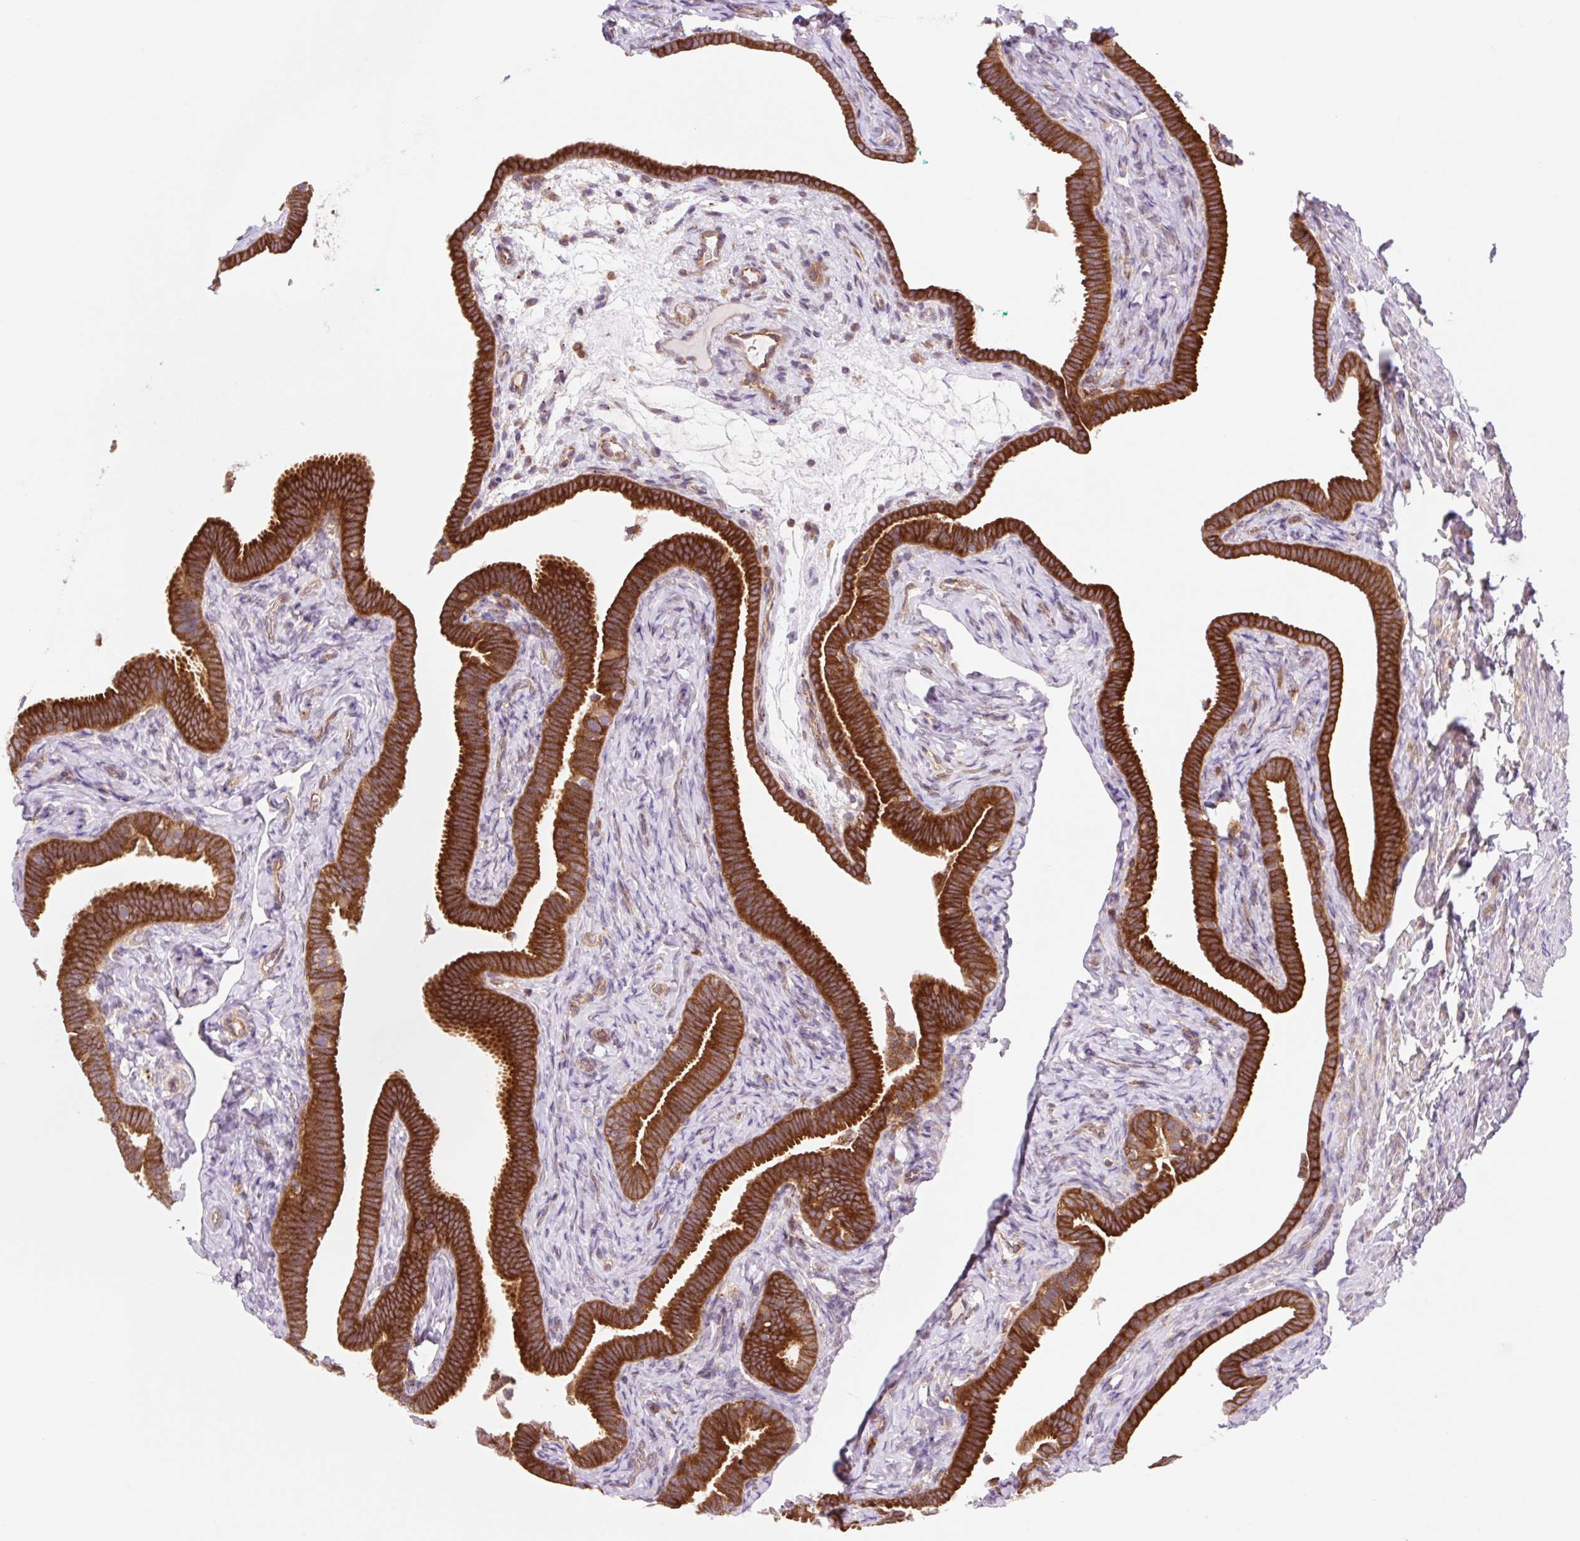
{"staining": {"intensity": "strong", "quantity": ">75%", "location": "cytoplasmic/membranous"}, "tissue": "fallopian tube", "cell_type": "Glandular cells", "image_type": "normal", "snomed": [{"axis": "morphology", "description": "Normal tissue, NOS"}, {"axis": "topography", "description": "Fallopian tube"}], "caption": "High-power microscopy captured an immunohistochemistry (IHC) image of unremarkable fallopian tube, revealing strong cytoplasmic/membranous expression in about >75% of glandular cells.", "gene": "VPS4A", "patient": {"sex": "female", "age": 69}}